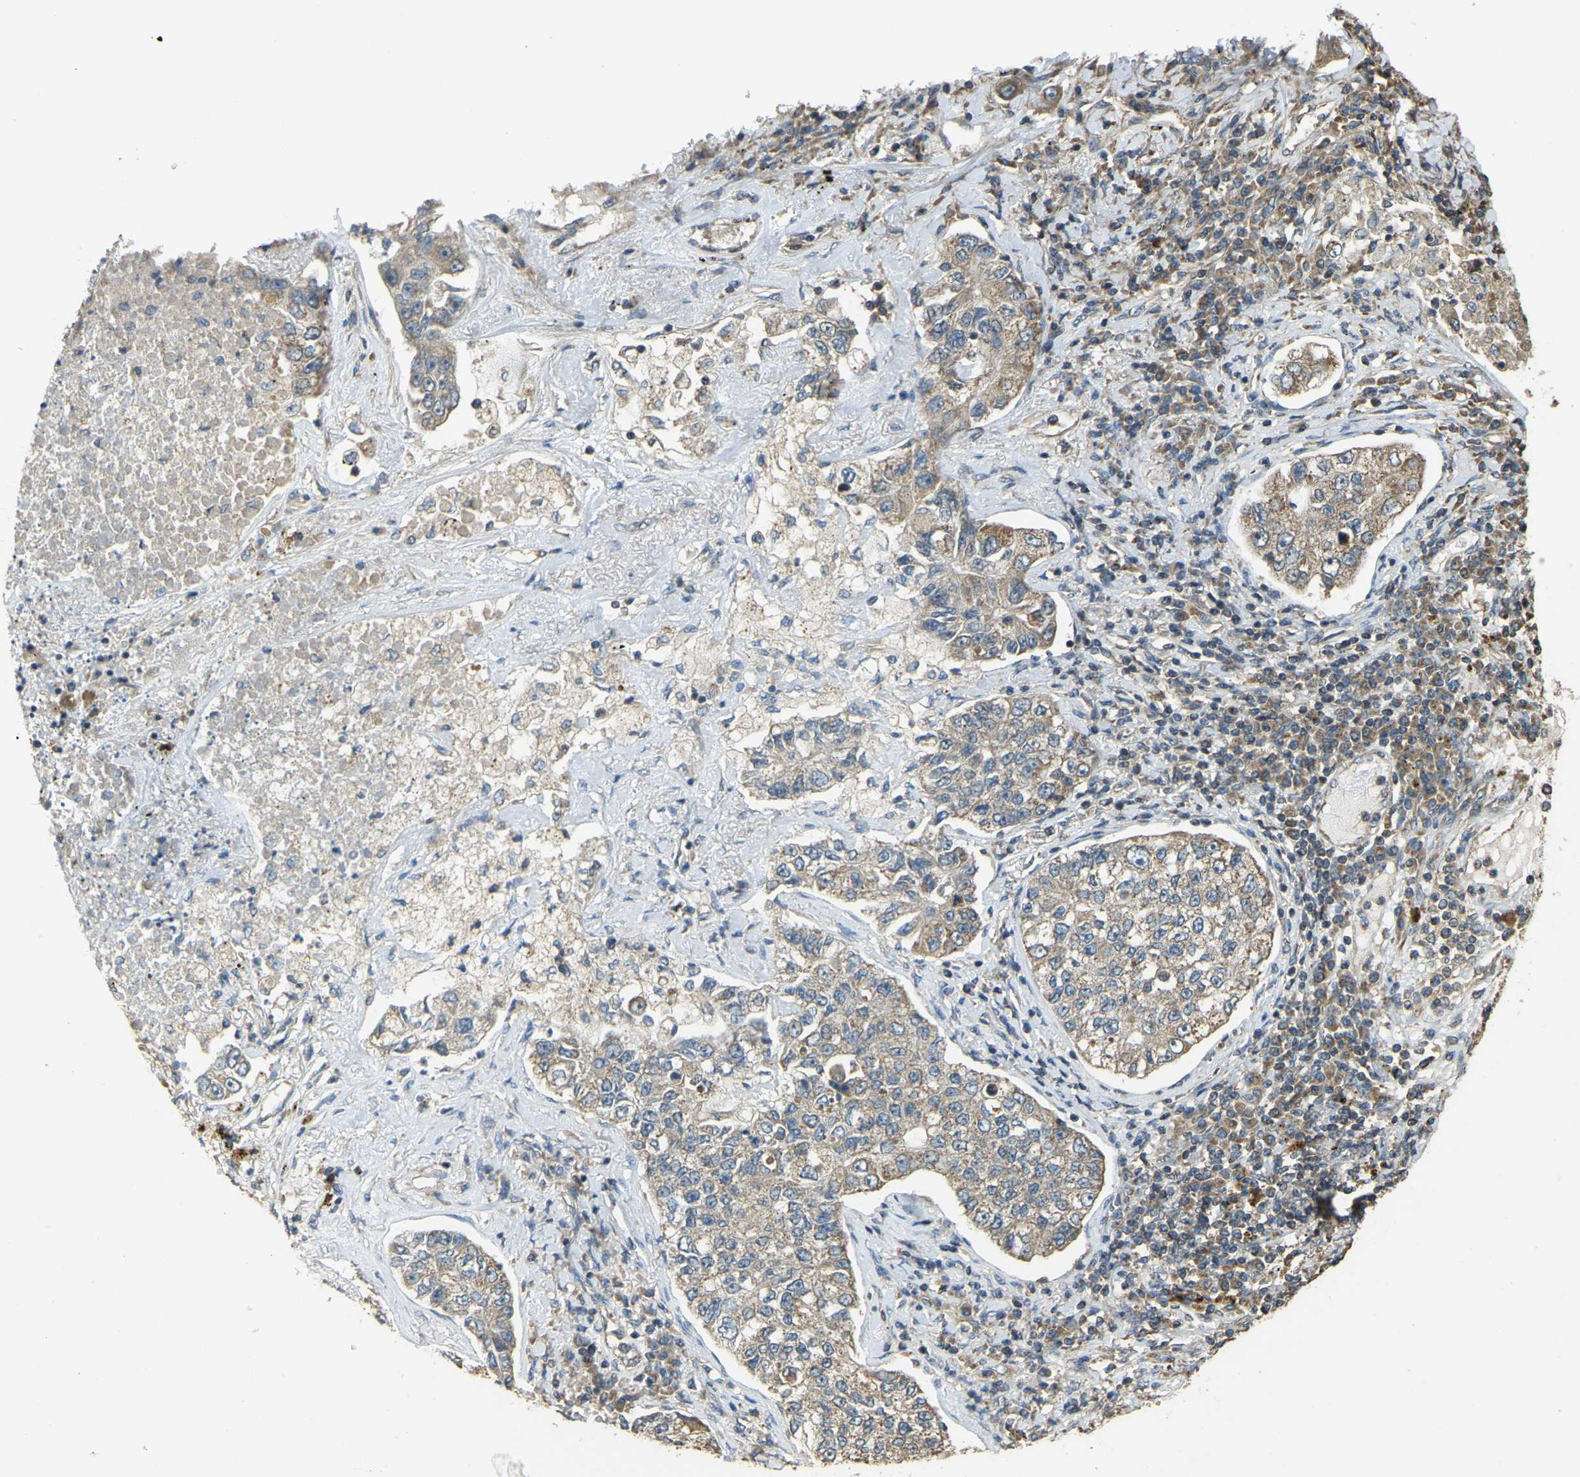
{"staining": {"intensity": "weak", "quantity": ">75%", "location": "cytoplasmic/membranous"}, "tissue": "lung cancer", "cell_type": "Tumor cells", "image_type": "cancer", "snomed": [{"axis": "morphology", "description": "Adenocarcinoma, NOS"}, {"axis": "topography", "description": "Lung"}], "caption": "Immunohistochemical staining of lung cancer exhibits low levels of weak cytoplasmic/membranous protein expression in about >75% of tumor cells. (Brightfield microscopy of DAB IHC at high magnification).", "gene": "GNG2", "patient": {"sex": "male", "age": 49}}